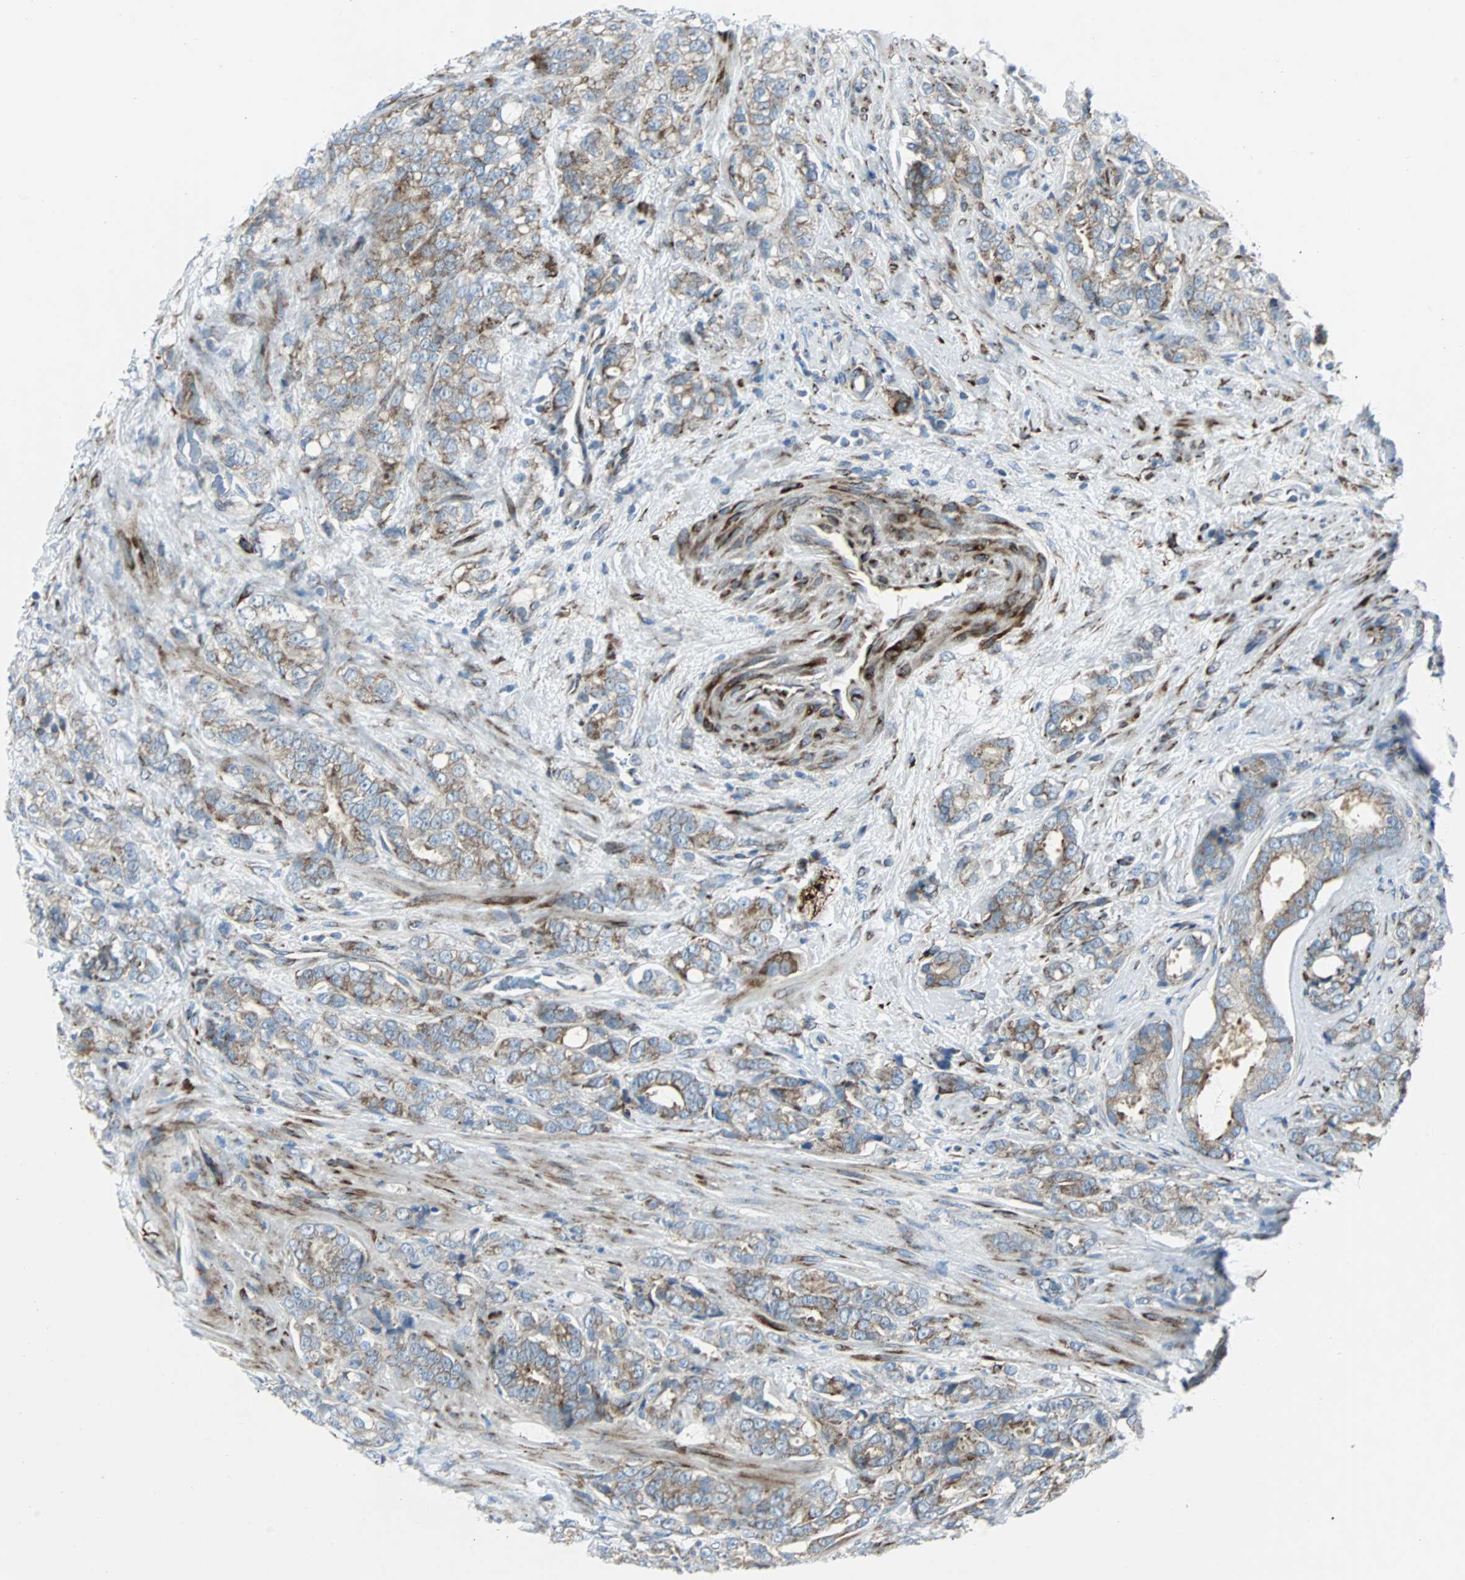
{"staining": {"intensity": "weak", "quantity": ">75%", "location": "cytoplasmic/membranous"}, "tissue": "prostate cancer", "cell_type": "Tumor cells", "image_type": "cancer", "snomed": [{"axis": "morphology", "description": "Adenocarcinoma, Low grade"}, {"axis": "topography", "description": "Prostate"}], "caption": "Immunohistochemistry (IHC) of low-grade adenocarcinoma (prostate) shows low levels of weak cytoplasmic/membranous expression in about >75% of tumor cells.", "gene": "BBC3", "patient": {"sex": "male", "age": 58}}